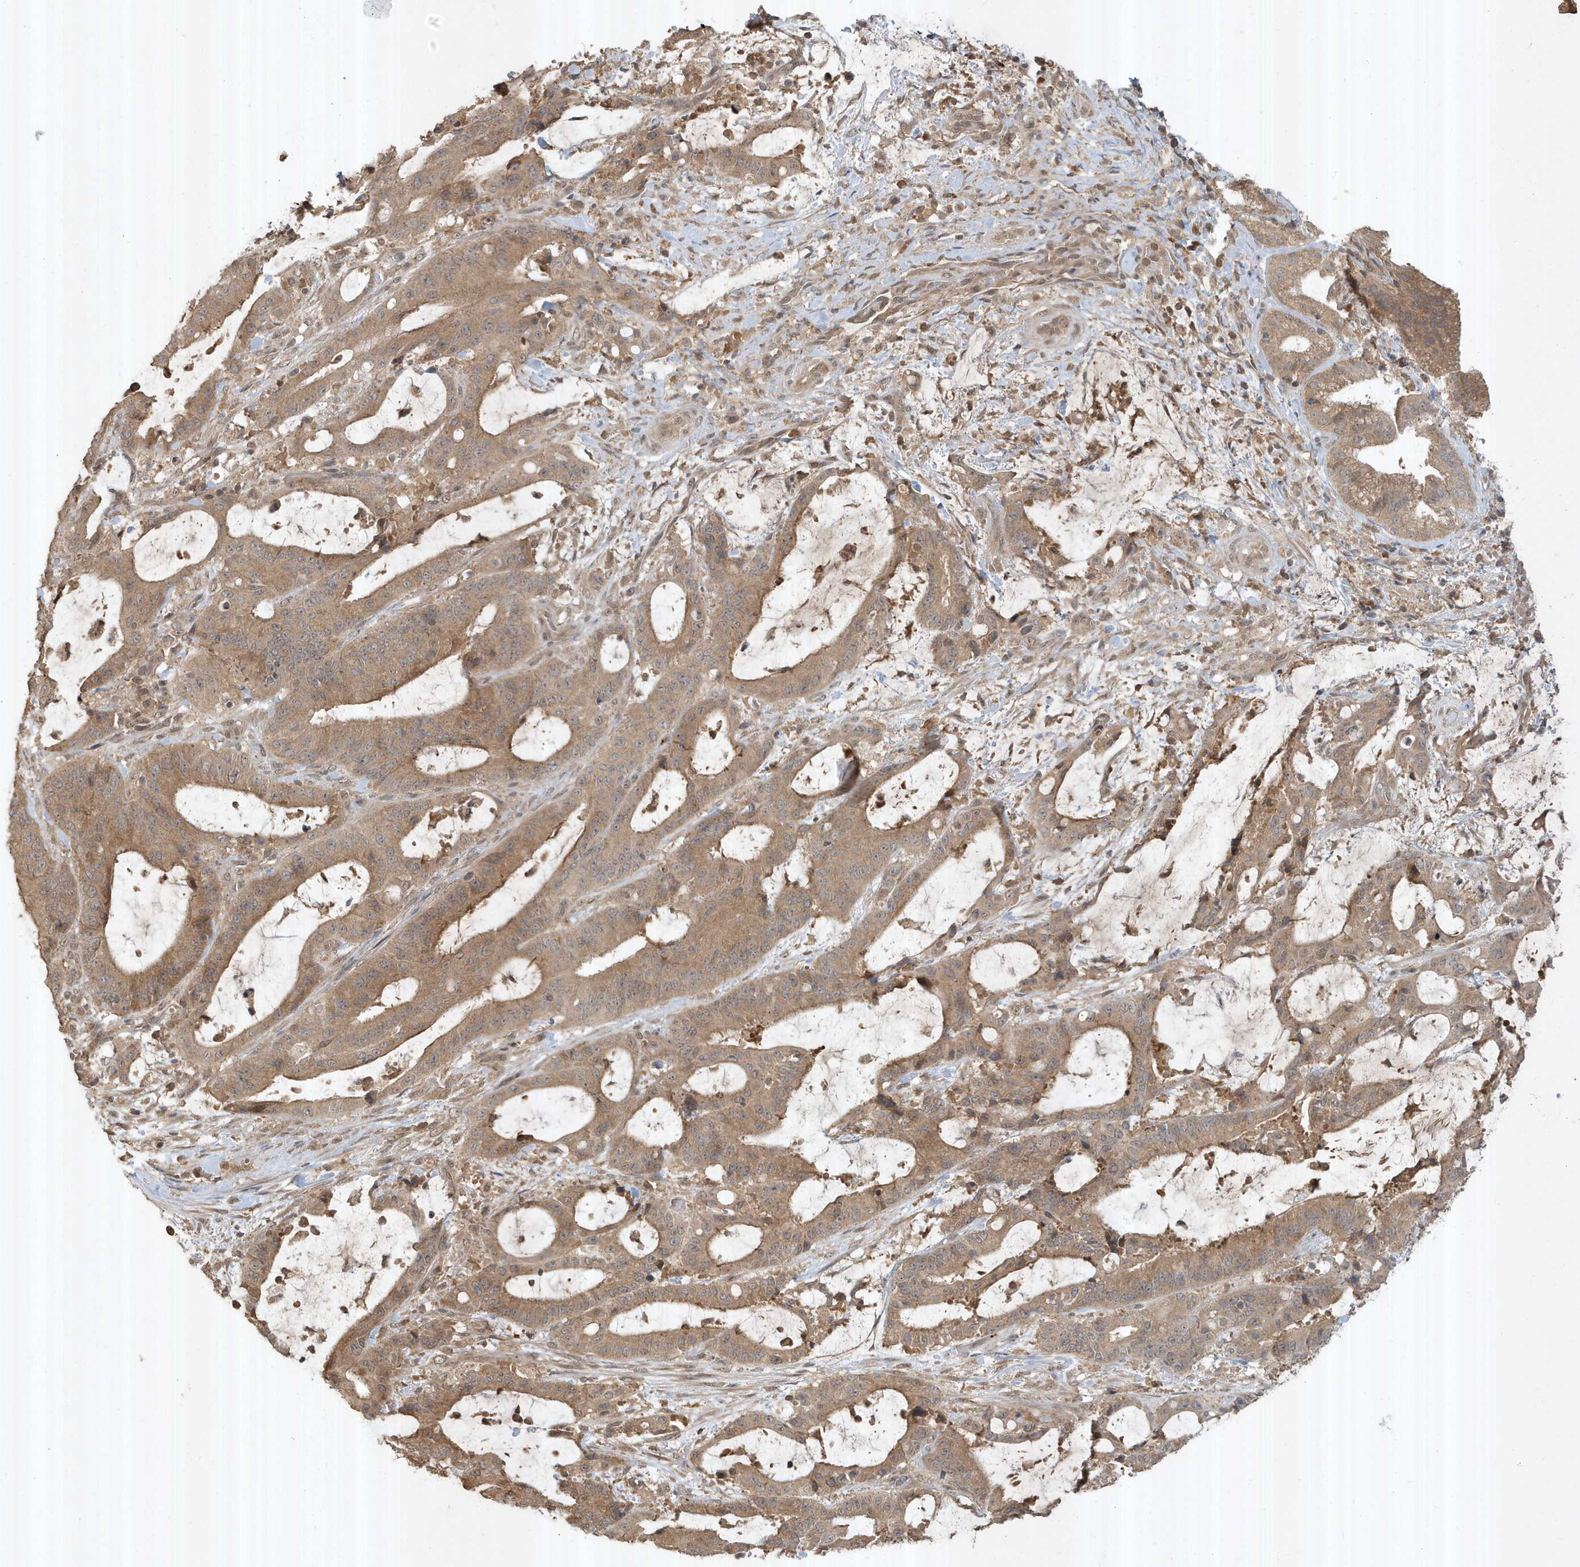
{"staining": {"intensity": "moderate", "quantity": ">75%", "location": "cytoplasmic/membranous"}, "tissue": "liver cancer", "cell_type": "Tumor cells", "image_type": "cancer", "snomed": [{"axis": "morphology", "description": "Normal tissue, NOS"}, {"axis": "morphology", "description": "Cholangiocarcinoma"}, {"axis": "topography", "description": "Liver"}, {"axis": "topography", "description": "Peripheral nerve tissue"}], "caption": "IHC staining of liver cholangiocarcinoma, which displays medium levels of moderate cytoplasmic/membranous staining in approximately >75% of tumor cells indicating moderate cytoplasmic/membranous protein expression. The staining was performed using DAB (3,3'-diaminobenzidine) (brown) for protein detection and nuclei were counterstained in hematoxylin (blue).", "gene": "ABCB9", "patient": {"sex": "female", "age": 73}}